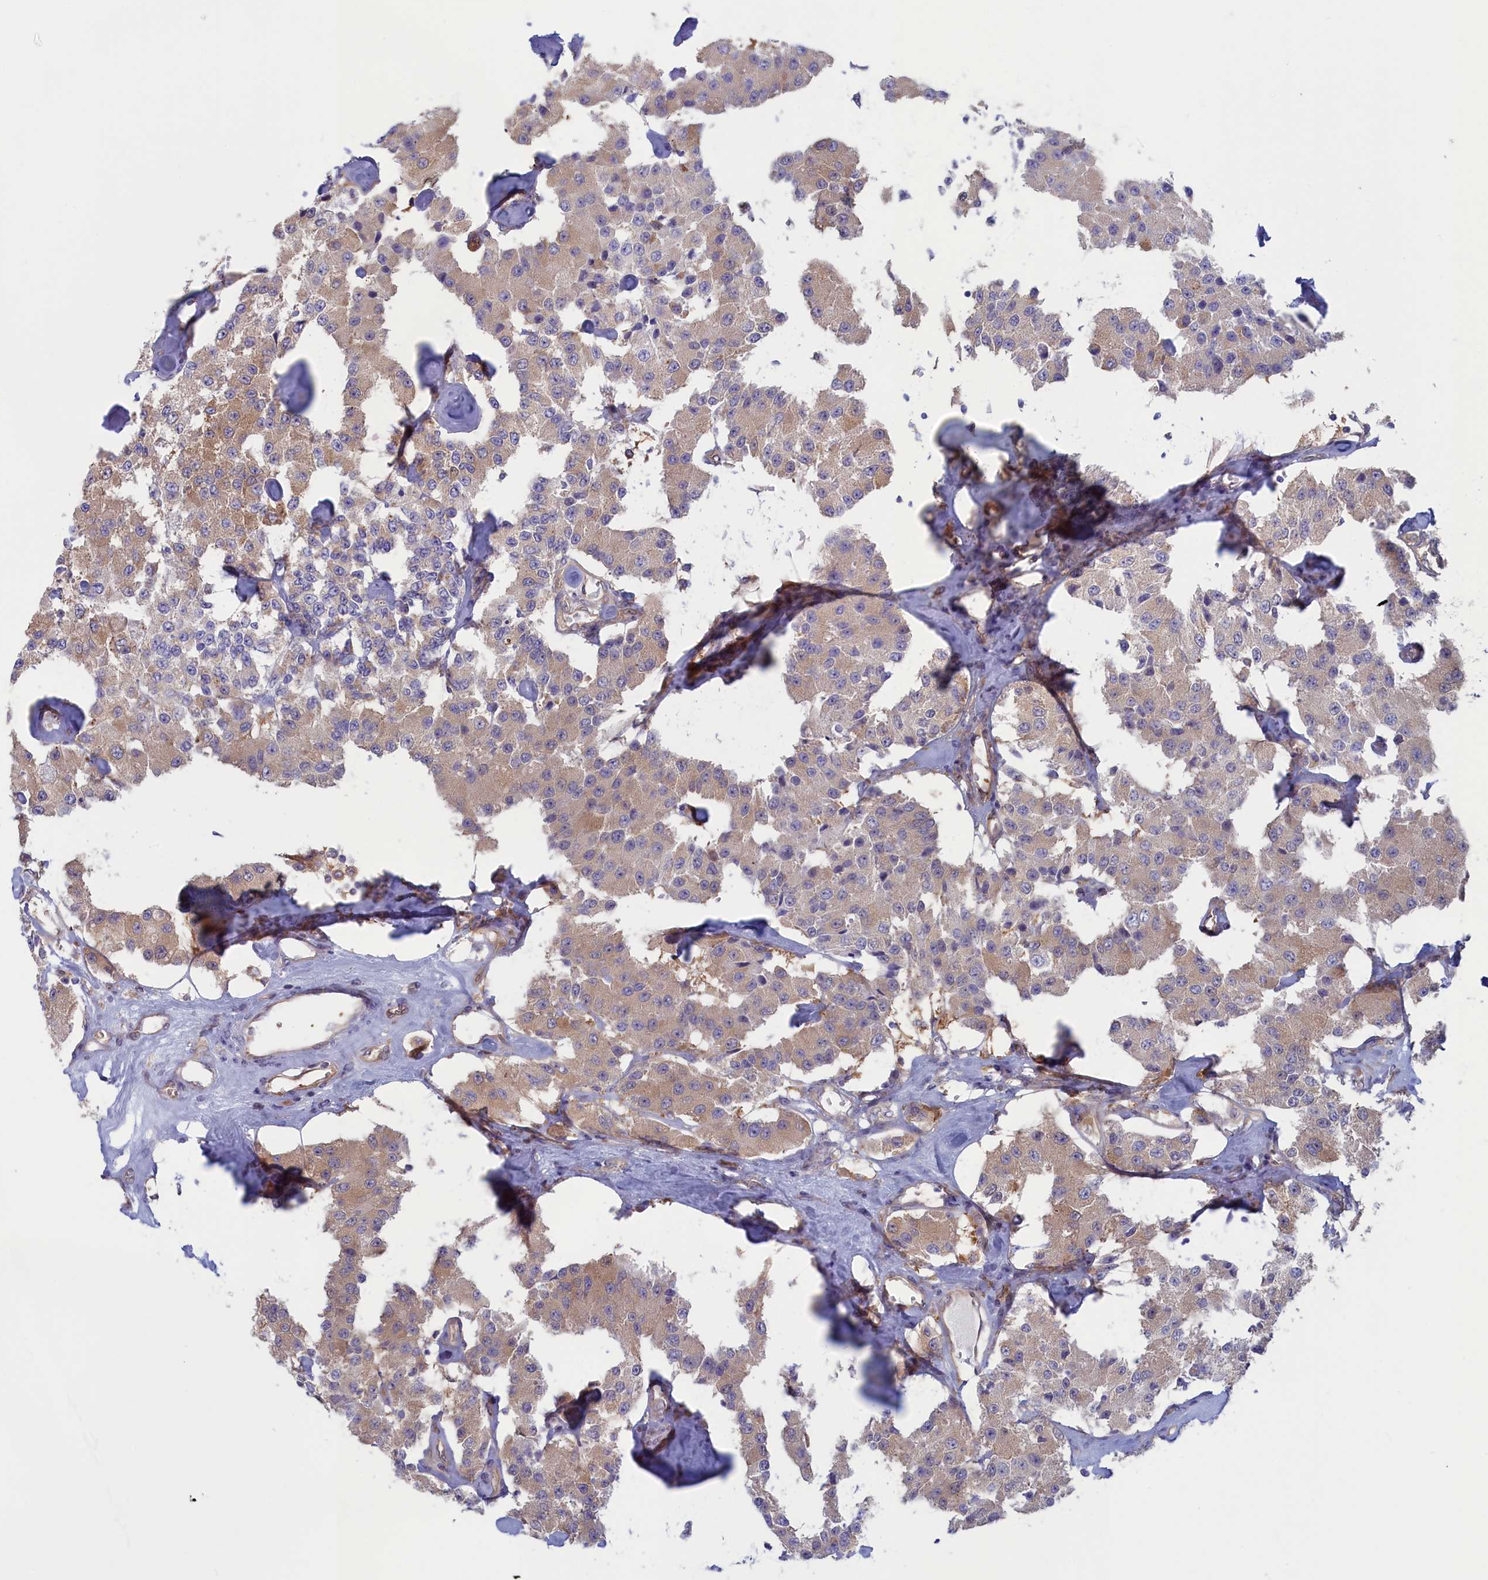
{"staining": {"intensity": "weak", "quantity": "25%-75%", "location": "cytoplasmic/membranous"}, "tissue": "carcinoid", "cell_type": "Tumor cells", "image_type": "cancer", "snomed": [{"axis": "morphology", "description": "Carcinoid, malignant, NOS"}, {"axis": "topography", "description": "Pancreas"}], "caption": "IHC micrograph of neoplastic tissue: human carcinoid stained using IHC displays low levels of weak protein expression localized specifically in the cytoplasmic/membranous of tumor cells, appearing as a cytoplasmic/membranous brown color.", "gene": "SYNDIG1L", "patient": {"sex": "male", "age": 41}}